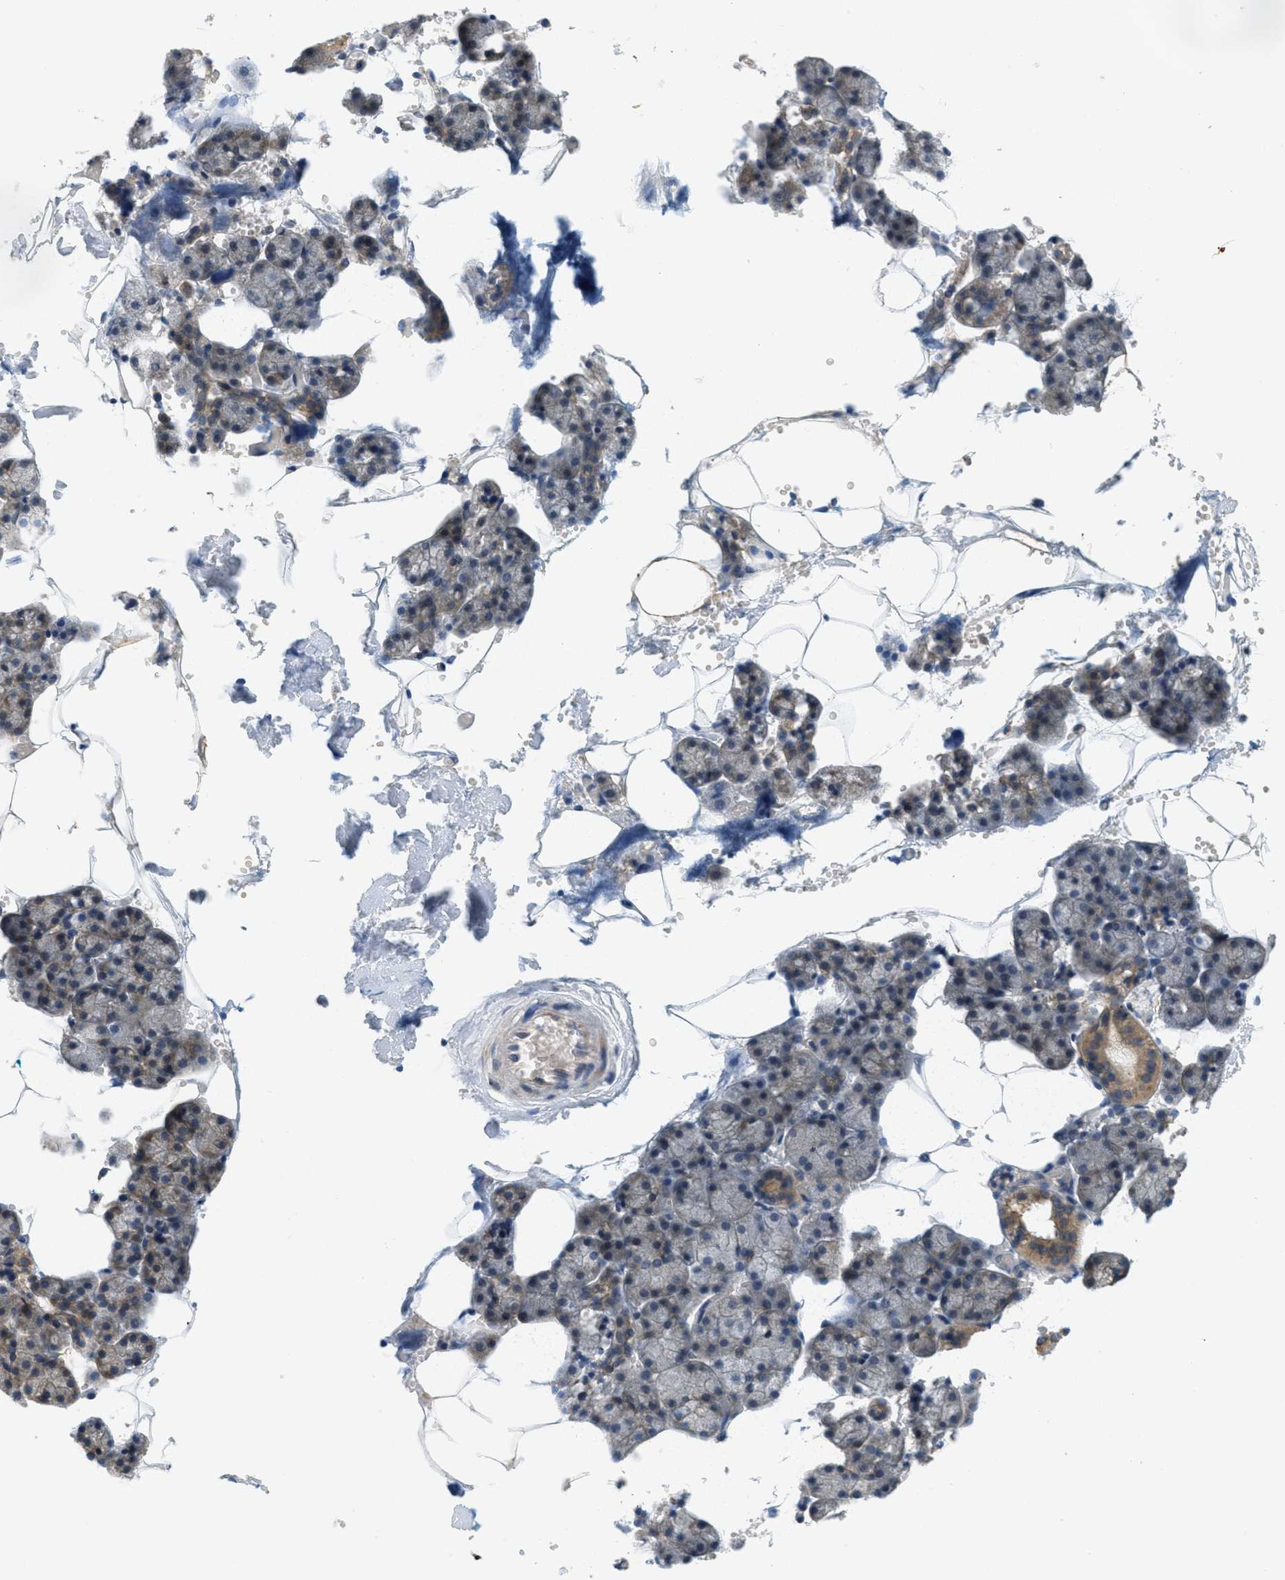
{"staining": {"intensity": "moderate", "quantity": ">75%", "location": "cytoplasmic/membranous"}, "tissue": "salivary gland", "cell_type": "Glandular cells", "image_type": "normal", "snomed": [{"axis": "morphology", "description": "Normal tissue, NOS"}, {"axis": "topography", "description": "Salivary gland"}], "caption": "Benign salivary gland demonstrates moderate cytoplasmic/membranous staining in approximately >75% of glandular cells, visualized by immunohistochemistry. Using DAB (brown) and hematoxylin (blue) stains, captured at high magnification using brightfield microscopy.", "gene": "SIGMAR1", "patient": {"sex": "male", "age": 62}}